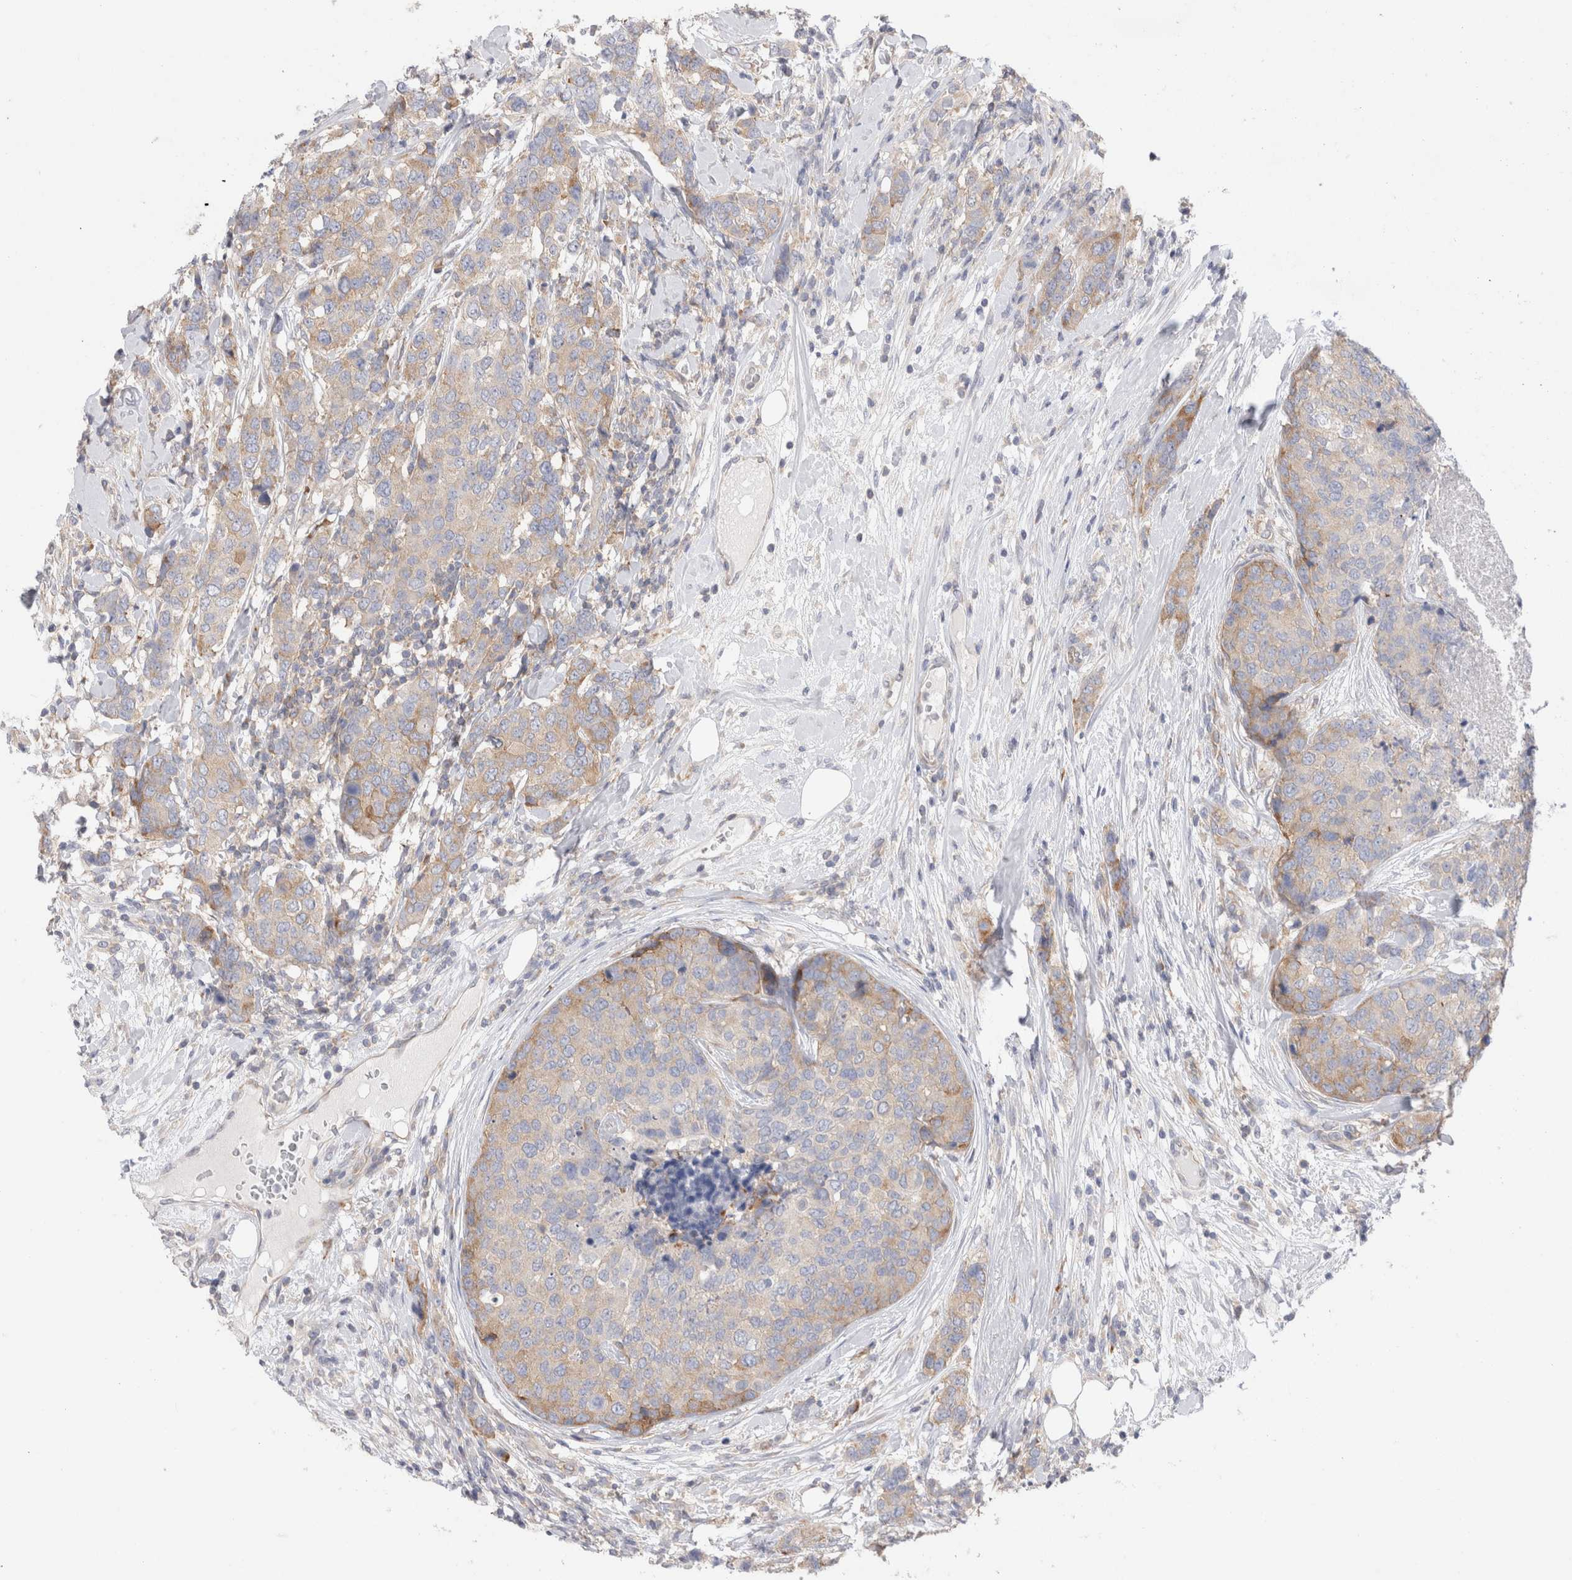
{"staining": {"intensity": "moderate", "quantity": "<25%", "location": "cytoplasmic/membranous"}, "tissue": "breast cancer", "cell_type": "Tumor cells", "image_type": "cancer", "snomed": [{"axis": "morphology", "description": "Lobular carcinoma"}, {"axis": "topography", "description": "Breast"}], "caption": "Lobular carcinoma (breast) stained with DAB immunohistochemistry (IHC) demonstrates low levels of moderate cytoplasmic/membranous staining in about <25% of tumor cells. Ihc stains the protein of interest in brown and the nuclei are stained blue.", "gene": "ZNF23", "patient": {"sex": "female", "age": 59}}